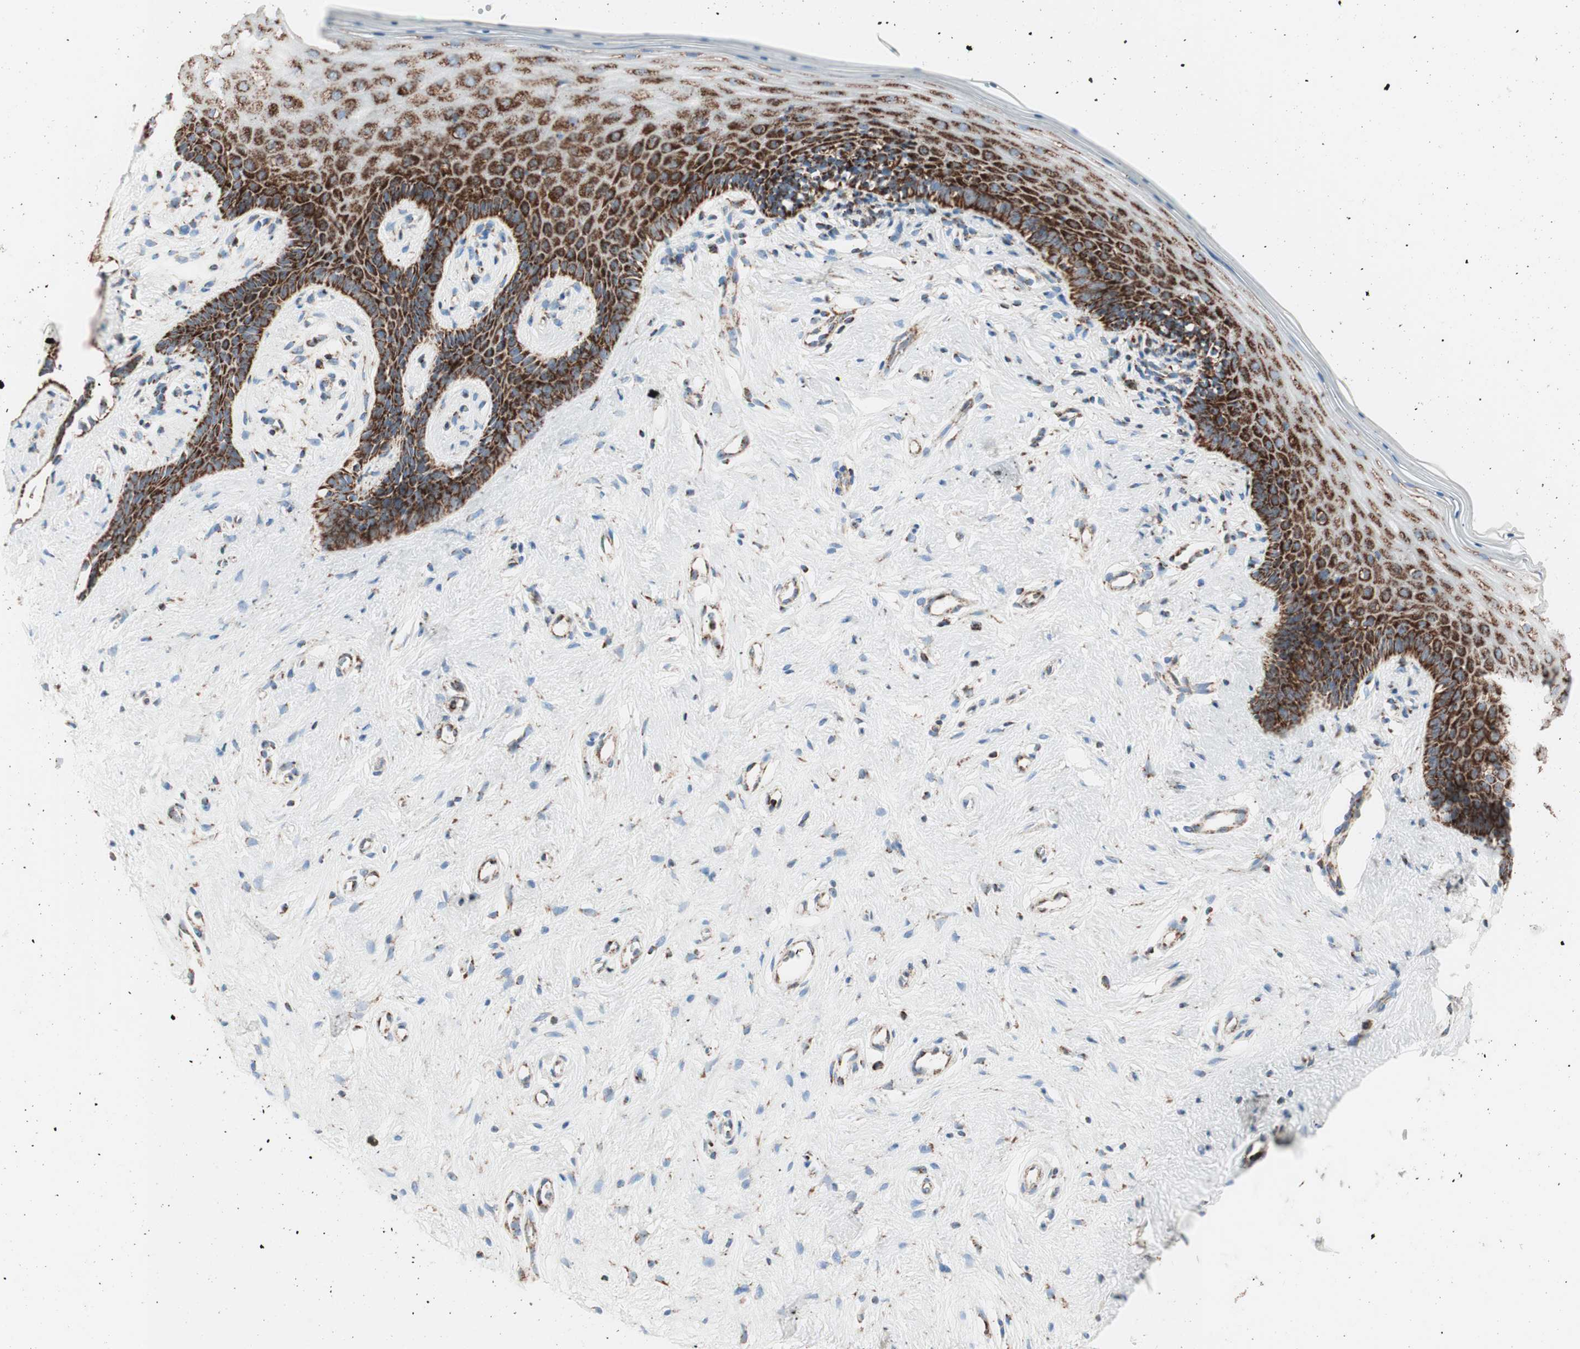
{"staining": {"intensity": "strong", "quantity": "25%-75%", "location": "cytoplasmic/membranous"}, "tissue": "vagina", "cell_type": "Squamous epithelial cells", "image_type": "normal", "snomed": [{"axis": "morphology", "description": "Normal tissue, NOS"}, {"axis": "topography", "description": "Vagina"}], "caption": "Protein staining demonstrates strong cytoplasmic/membranous positivity in approximately 25%-75% of squamous epithelial cells in benign vagina.", "gene": "TOMM20", "patient": {"sex": "female", "age": 44}}